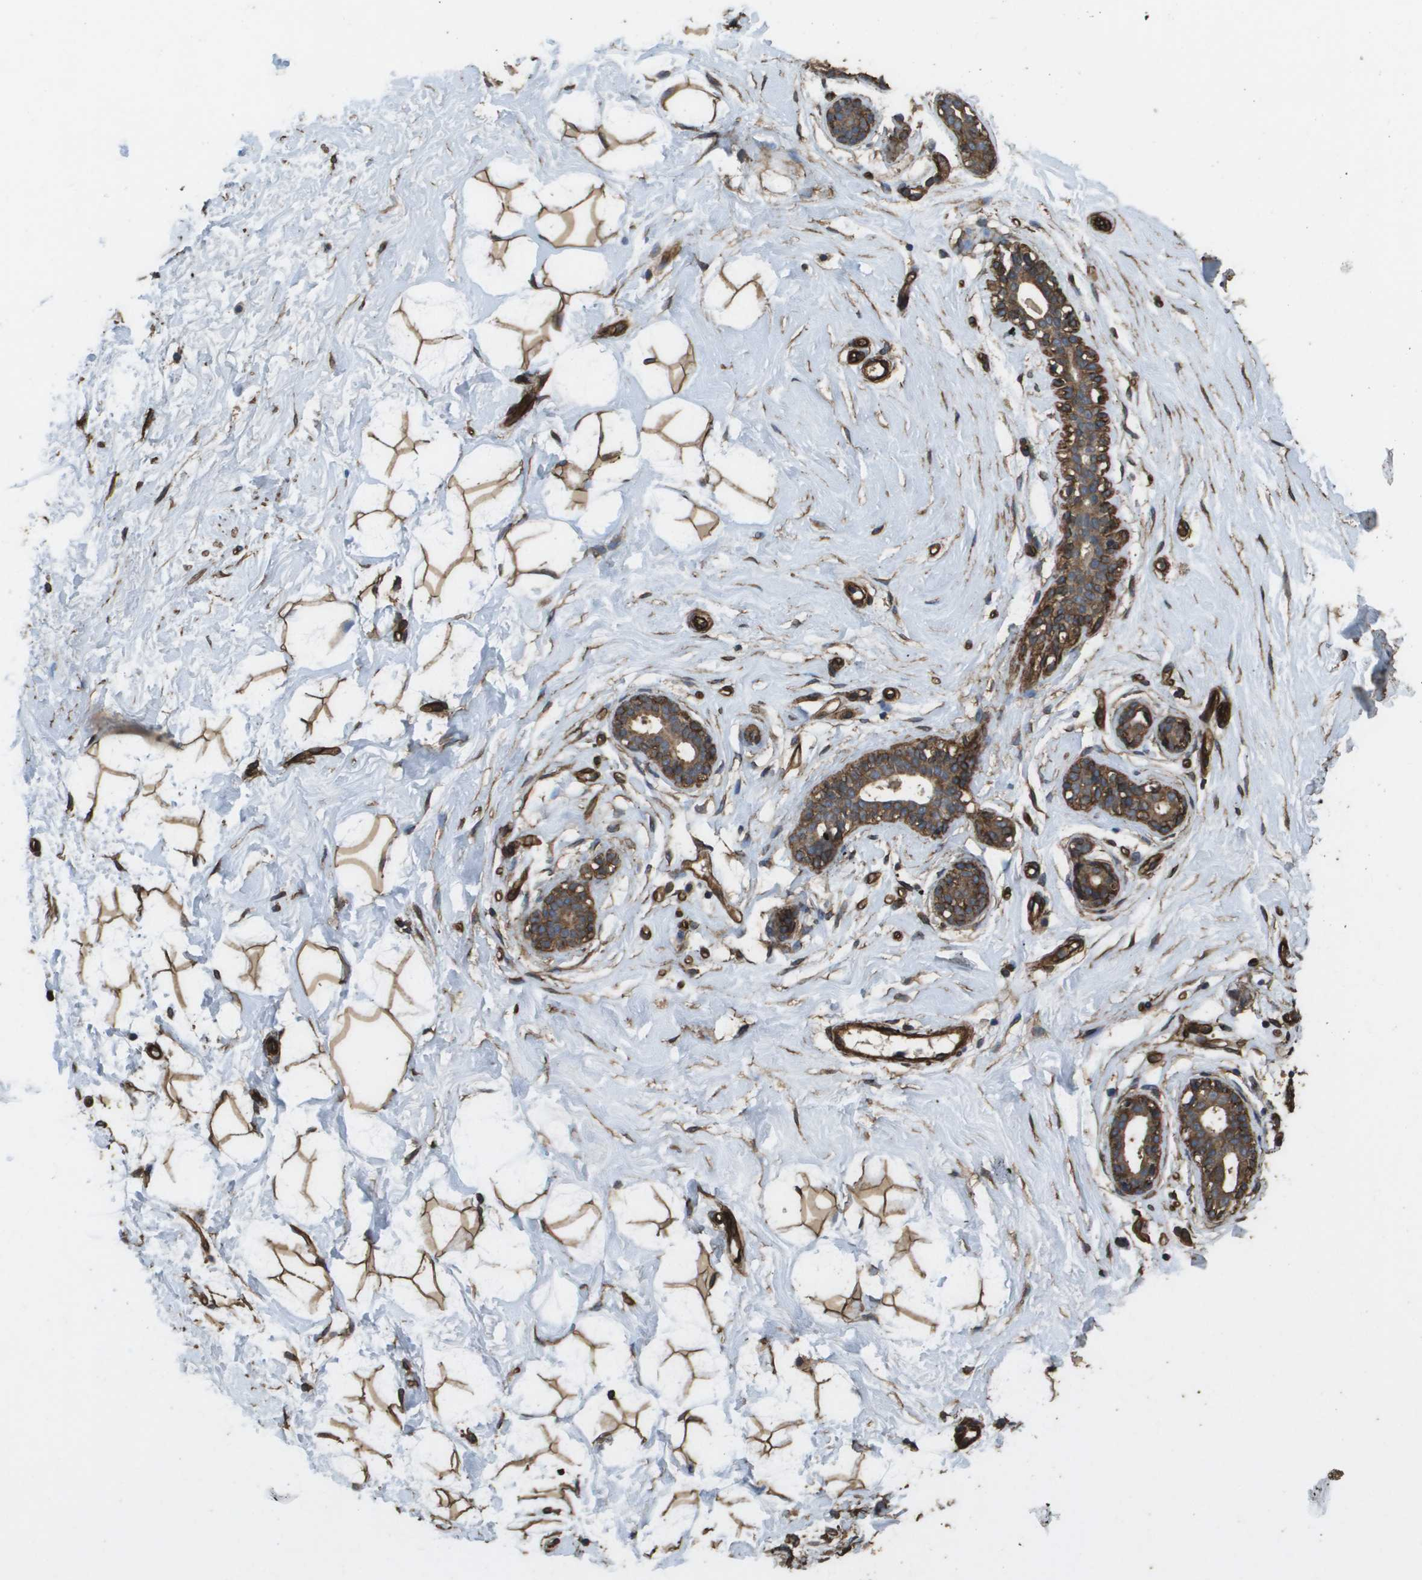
{"staining": {"intensity": "strong", "quantity": ">75%", "location": "cytoplasmic/membranous"}, "tissue": "breast", "cell_type": "Adipocytes", "image_type": "normal", "snomed": [{"axis": "morphology", "description": "Normal tissue, NOS"}, {"axis": "topography", "description": "Breast"}], "caption": "An immunohistochemistry micrograph of unremarkable tissue is shown. Protein staining in brown labels strong cytoplasmic/membranous positivity in breast within adipocytes.", "gene": "AAMP", "patient": {"sex": "female", "age": 23}}